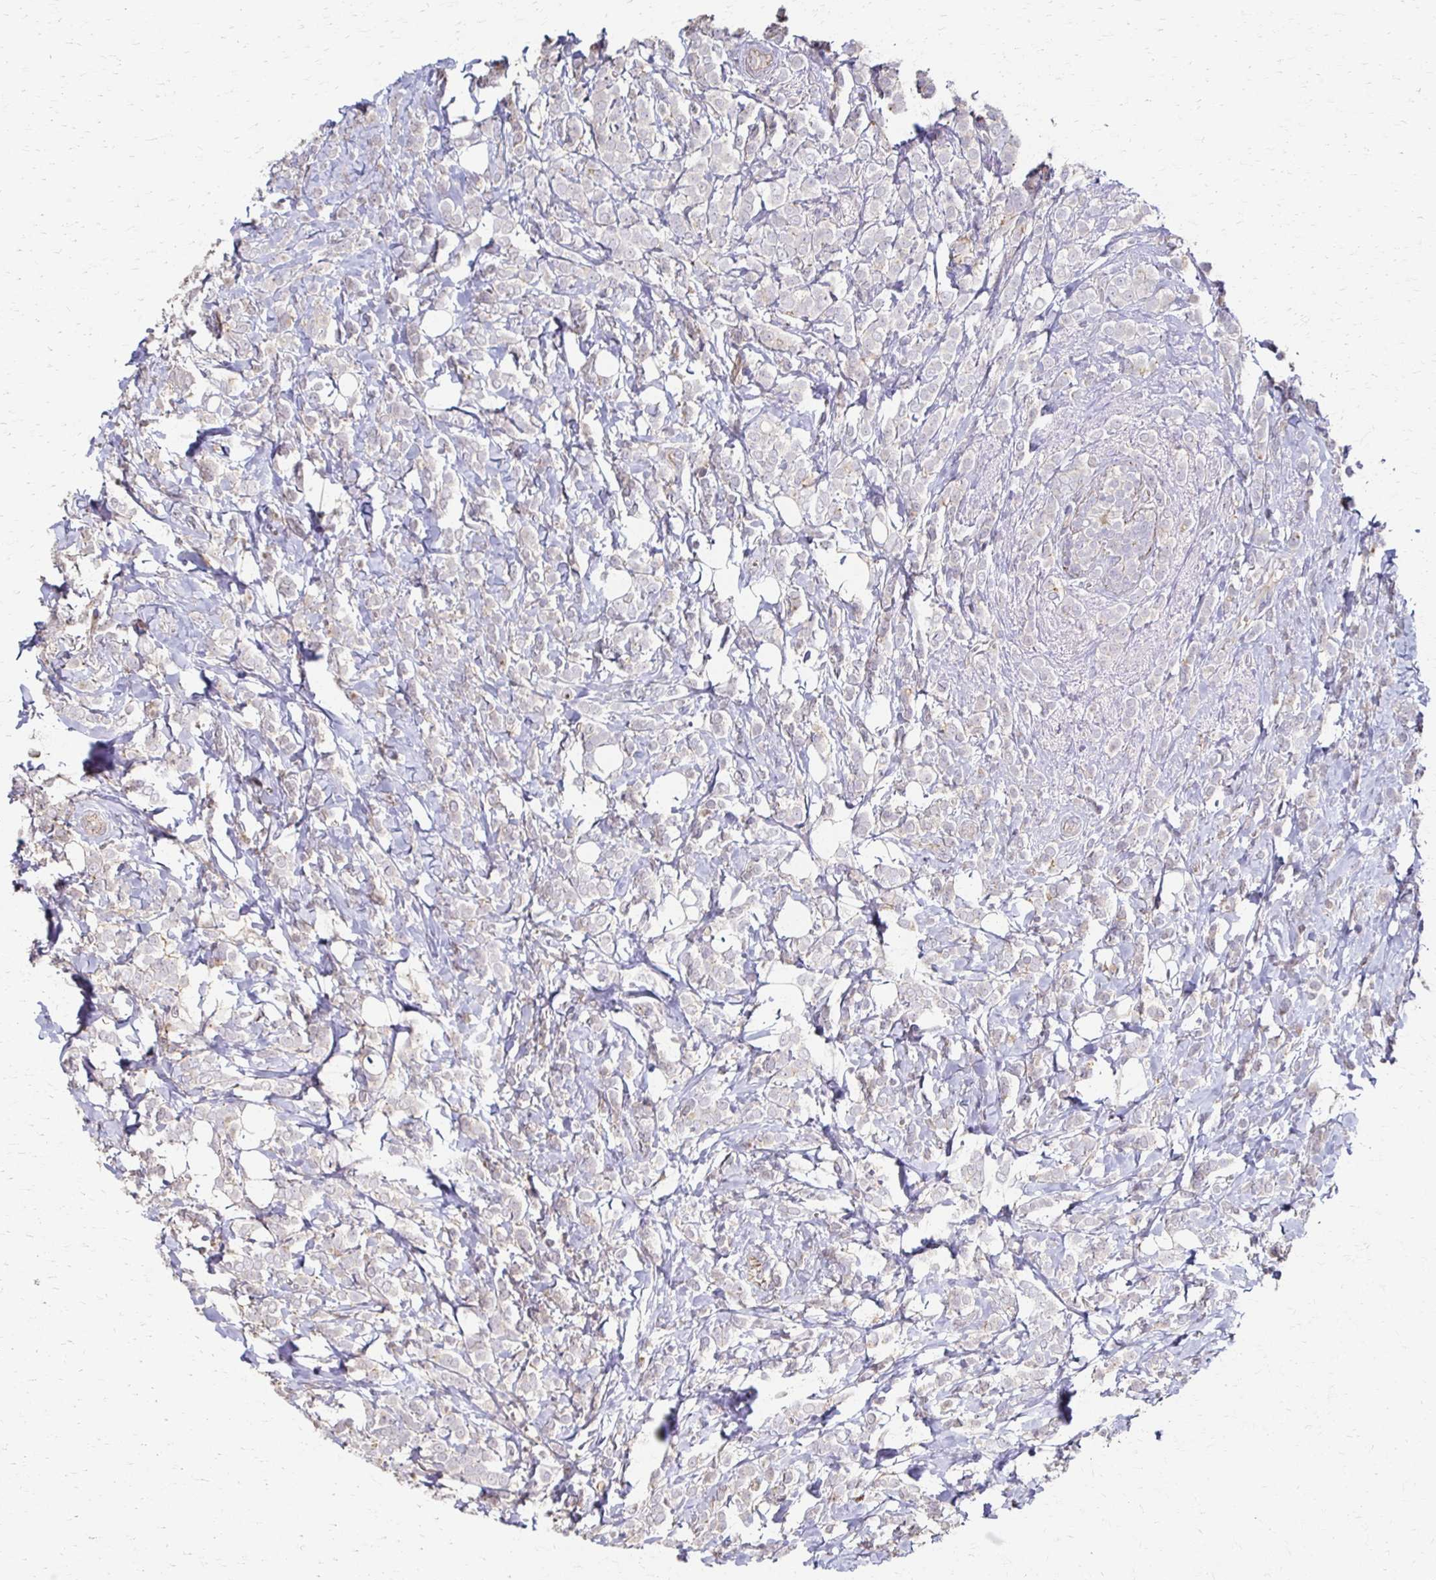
{"staining": {"intensity": "negative", "quantity": "none", "location": "none"}, "tissue": "breast cancer", "cell_type": "Tumor cells", "image_type": "cancer", "snomed": [{"axis": "morphology", "description": "Lobular carcinoma"}, {"axis": "topography", "description": "Breast"}], "caption": "Tumor cells are negative for protein expression in human breast lobular carcinoma.", "gene": "C1QTNF7", "patient": {"sex": "female", "age": 49}}